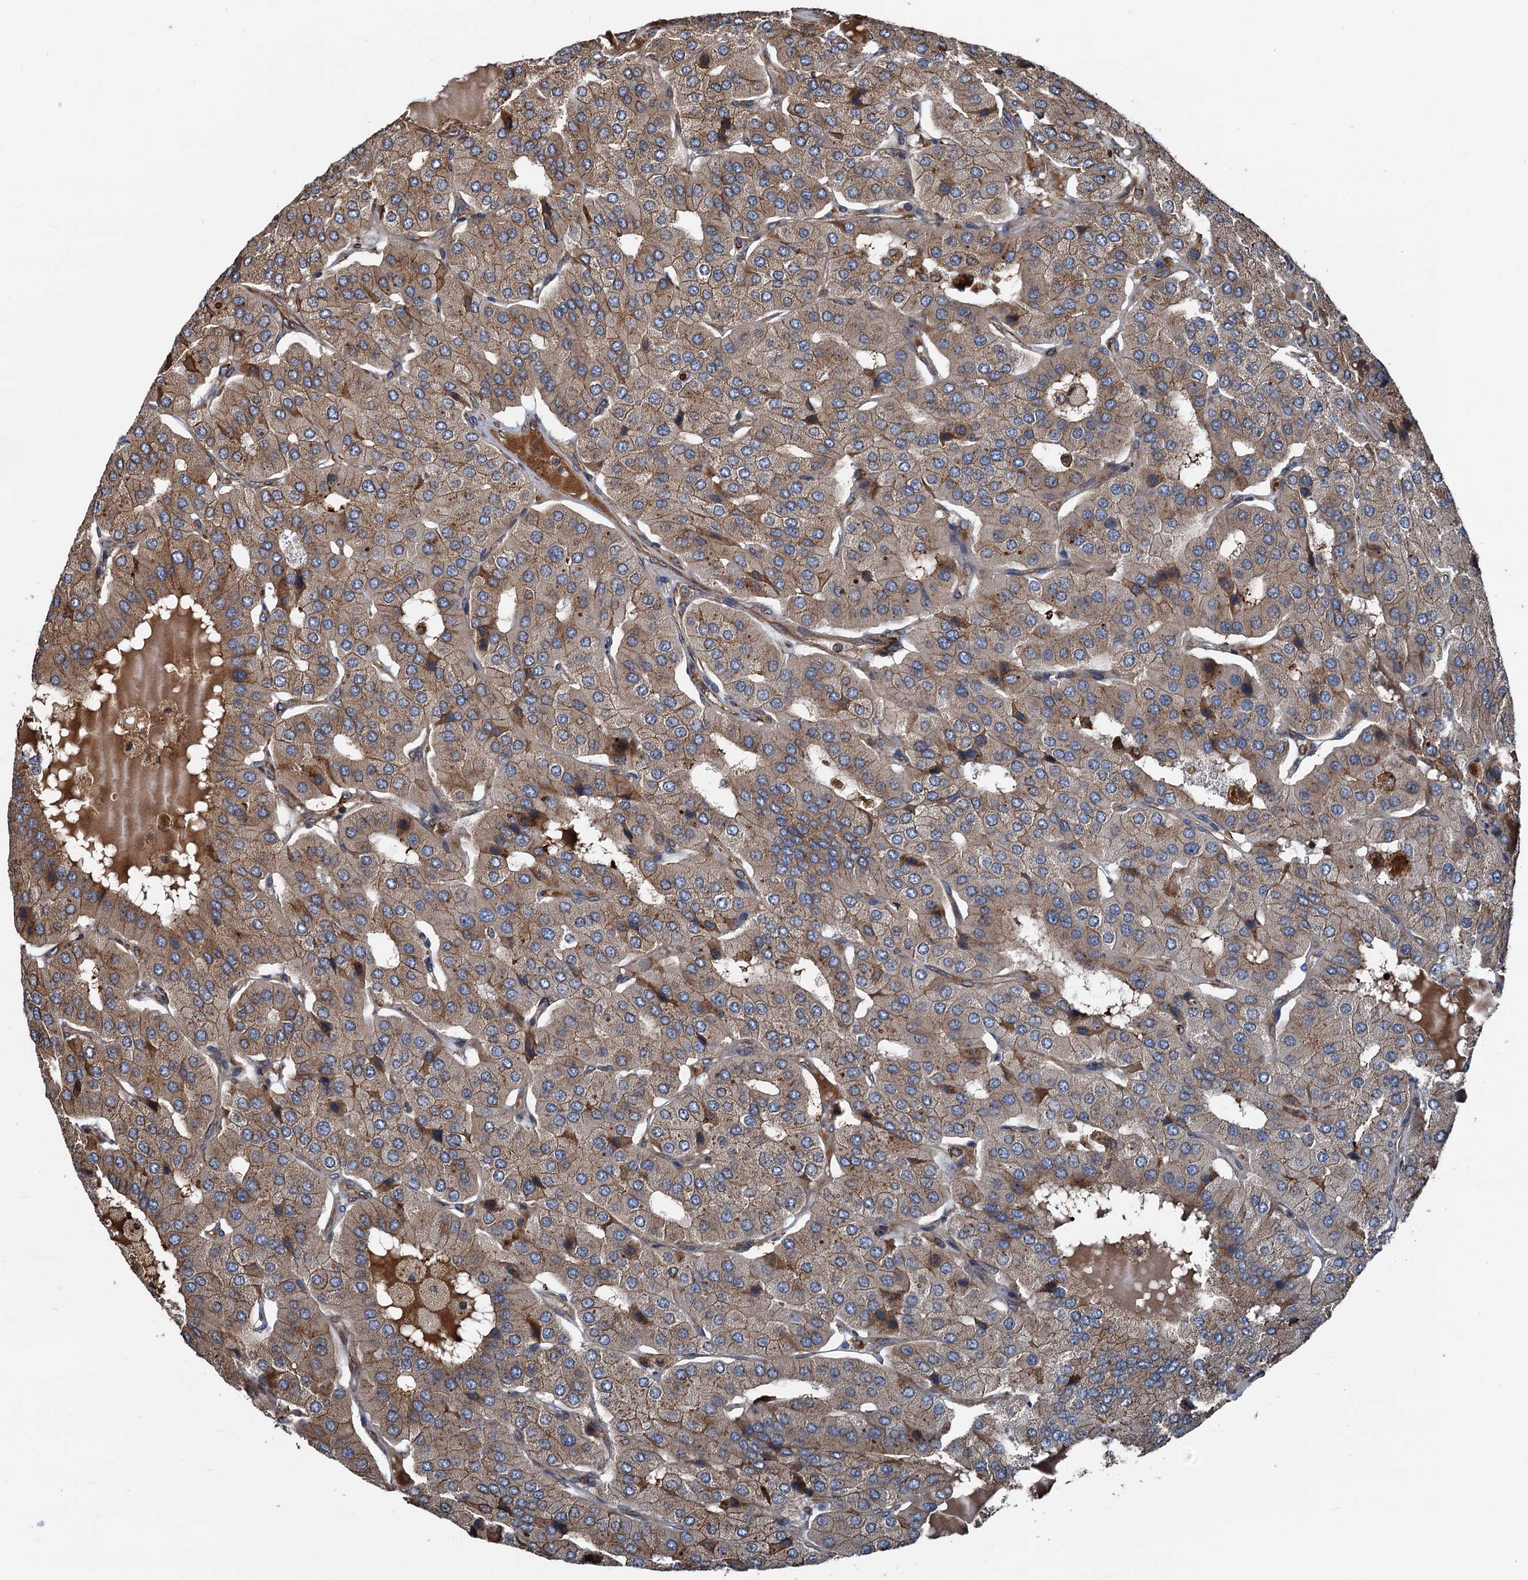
{"staining": {"intensity": "weak", "quantity": "25%-75%", "location": "cytoplasmic/membranous"}, "tissue": "parathyroid gland", "cell_type": "Glandular cells", "image_type": "normal", "snomed": [{"axis": "morphology", "description": "Normal tissue, NOS"}, {"axis": "morphology", "description": "Adenoma, NOS"}, {"axis": "topography", "description": "Parathyroid gland"}], "caption": "Glandular cells demonstrate low levels of weak cytoplasmic/membranous positivity in approximately 25%-75% of cells in unremarkable human parathyroid gland.", "gene": "NEURL1B", "patient": {"sex": "female", "age": 86}}